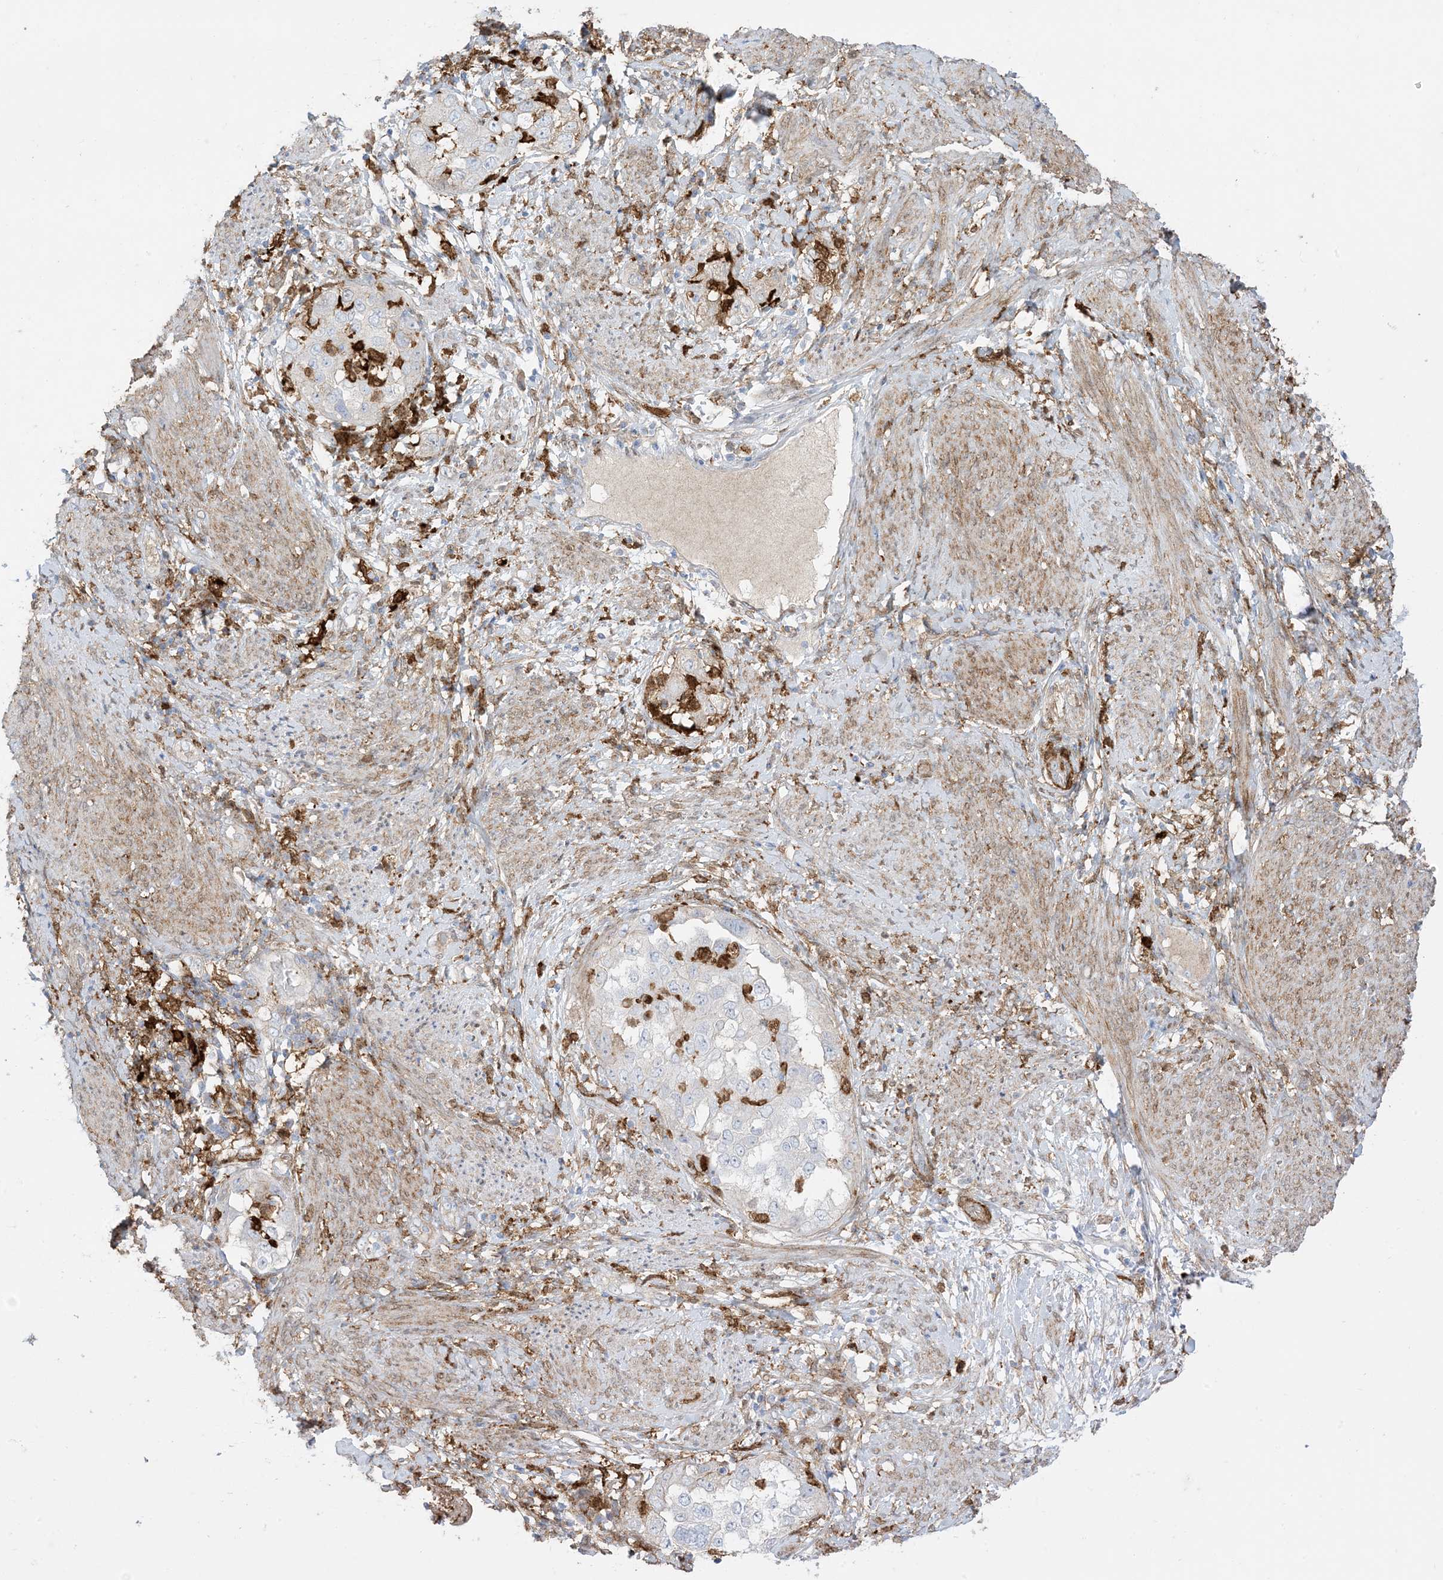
{"staining": {"intensity": "negative", "quantity": "none", "location": "none"}, "tissue": "endometrial cancer", "cell_type": "Tumor cells", "image_type": "cancer", "snomed": [{"axis": "morphology", "description": "Adenocarcinoma, NOS"}, {"axis": "topography", "description": "Endometrium"}], "caption": "A high-resolution histopathology image shows IHC staining of endometrial adenocarcinoma, which reveals no significant positivity in tumor cells. (Brightfield microscopy of DAB (3,3'-diaminobenzidine) immunohistochemistry (IHC) at high magnification).", "gene": "GSN", "patient": {"sex": "female", "age": 85}}